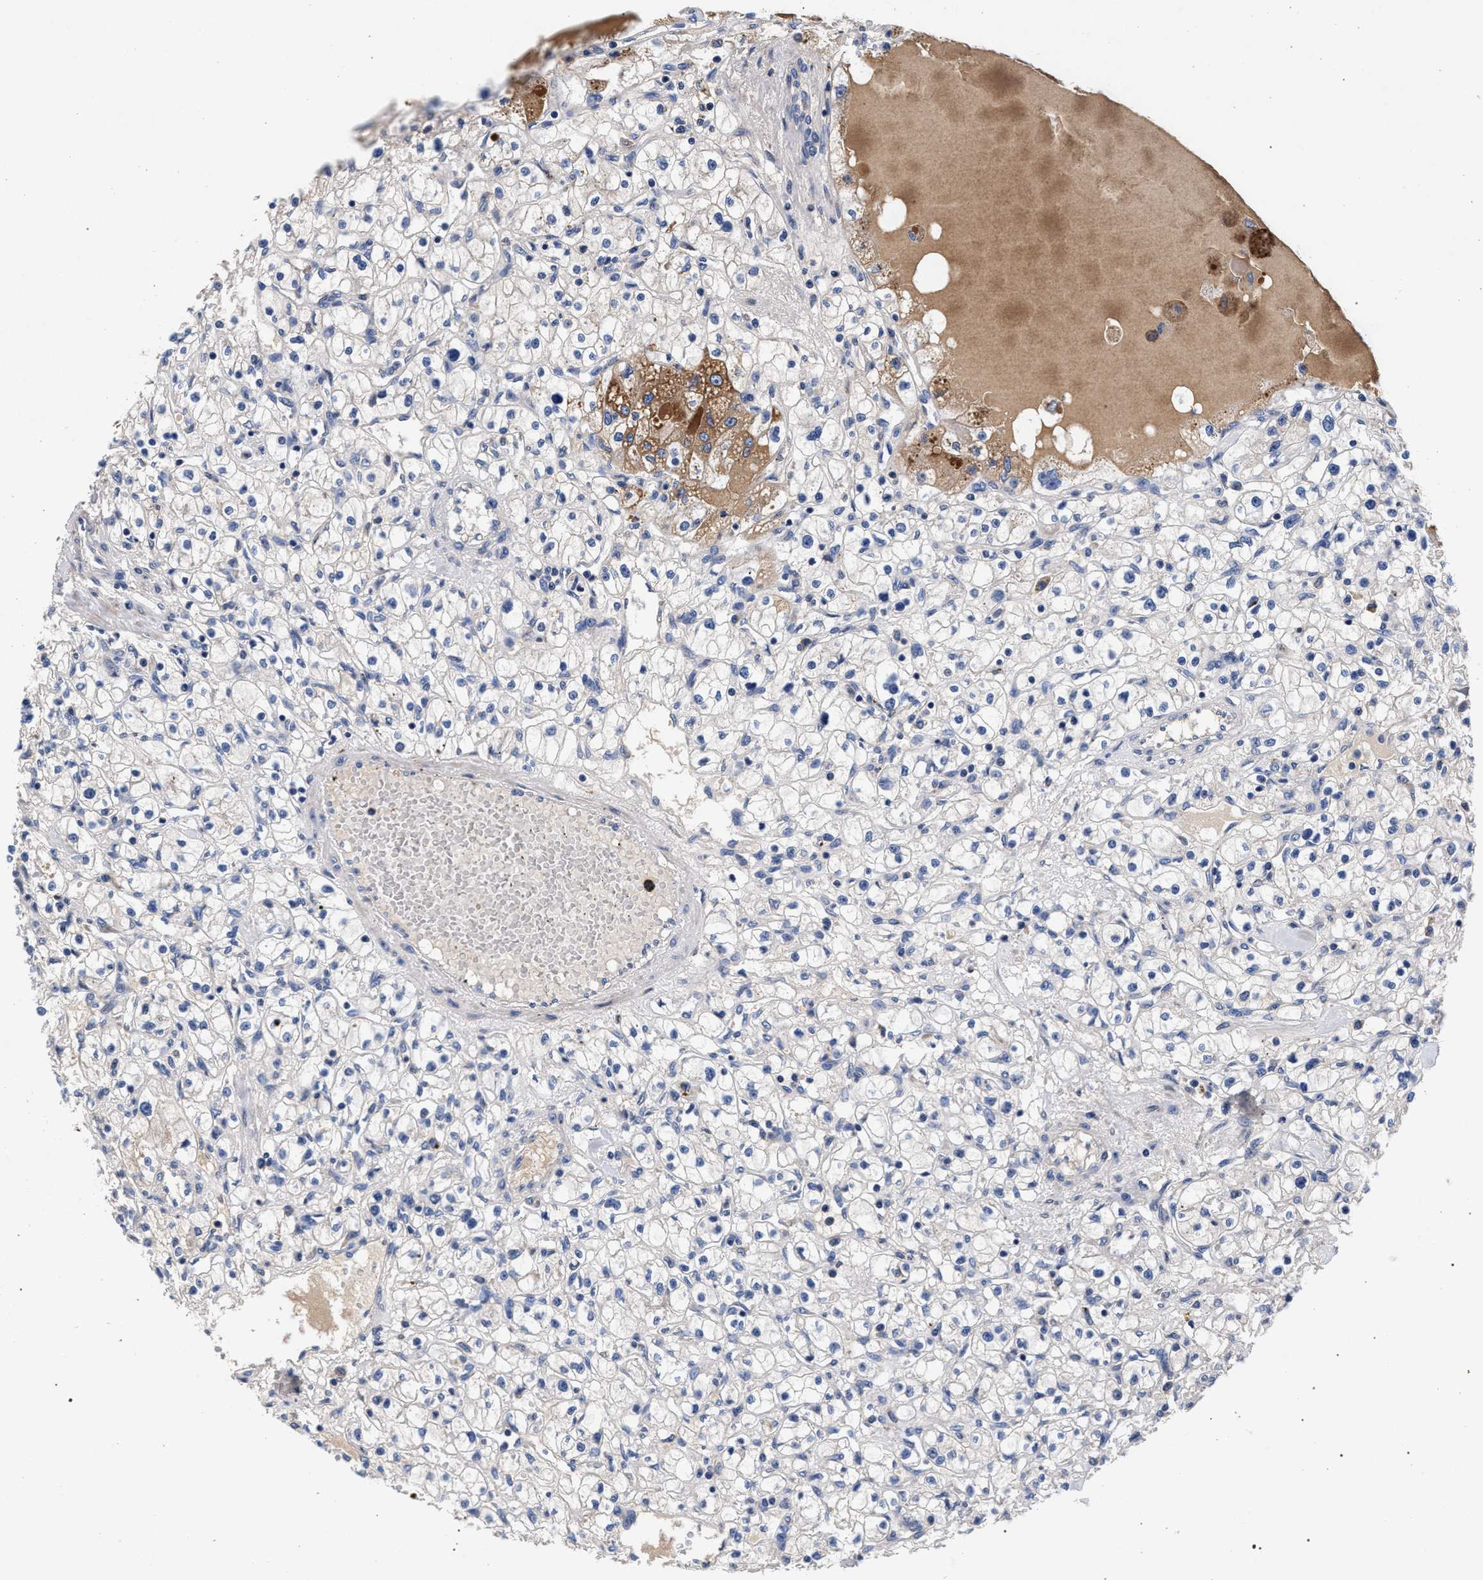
{"staining": {"intensity": "moderate", "quantity": "<25%", "location": "cytoplasmic/membranous"}, "tissue": "renal cancer", "cell_type": "Tumor cells", "image_type": "cancer", "snomed": [{"axis": "morphology", "description": "Adenocarcinoma, NOS"}, {"axis": "topography", "description": "Kidney"}], "caption": "The histopathology image demonstrates immunohistochemical staining of renal cancer. There is moderate cytoplasmic/membranous positivity is identified in approximately <25% of tumor cells.", "gene": "ACOX1", "patient": {"sex": "male", "age": 56}}